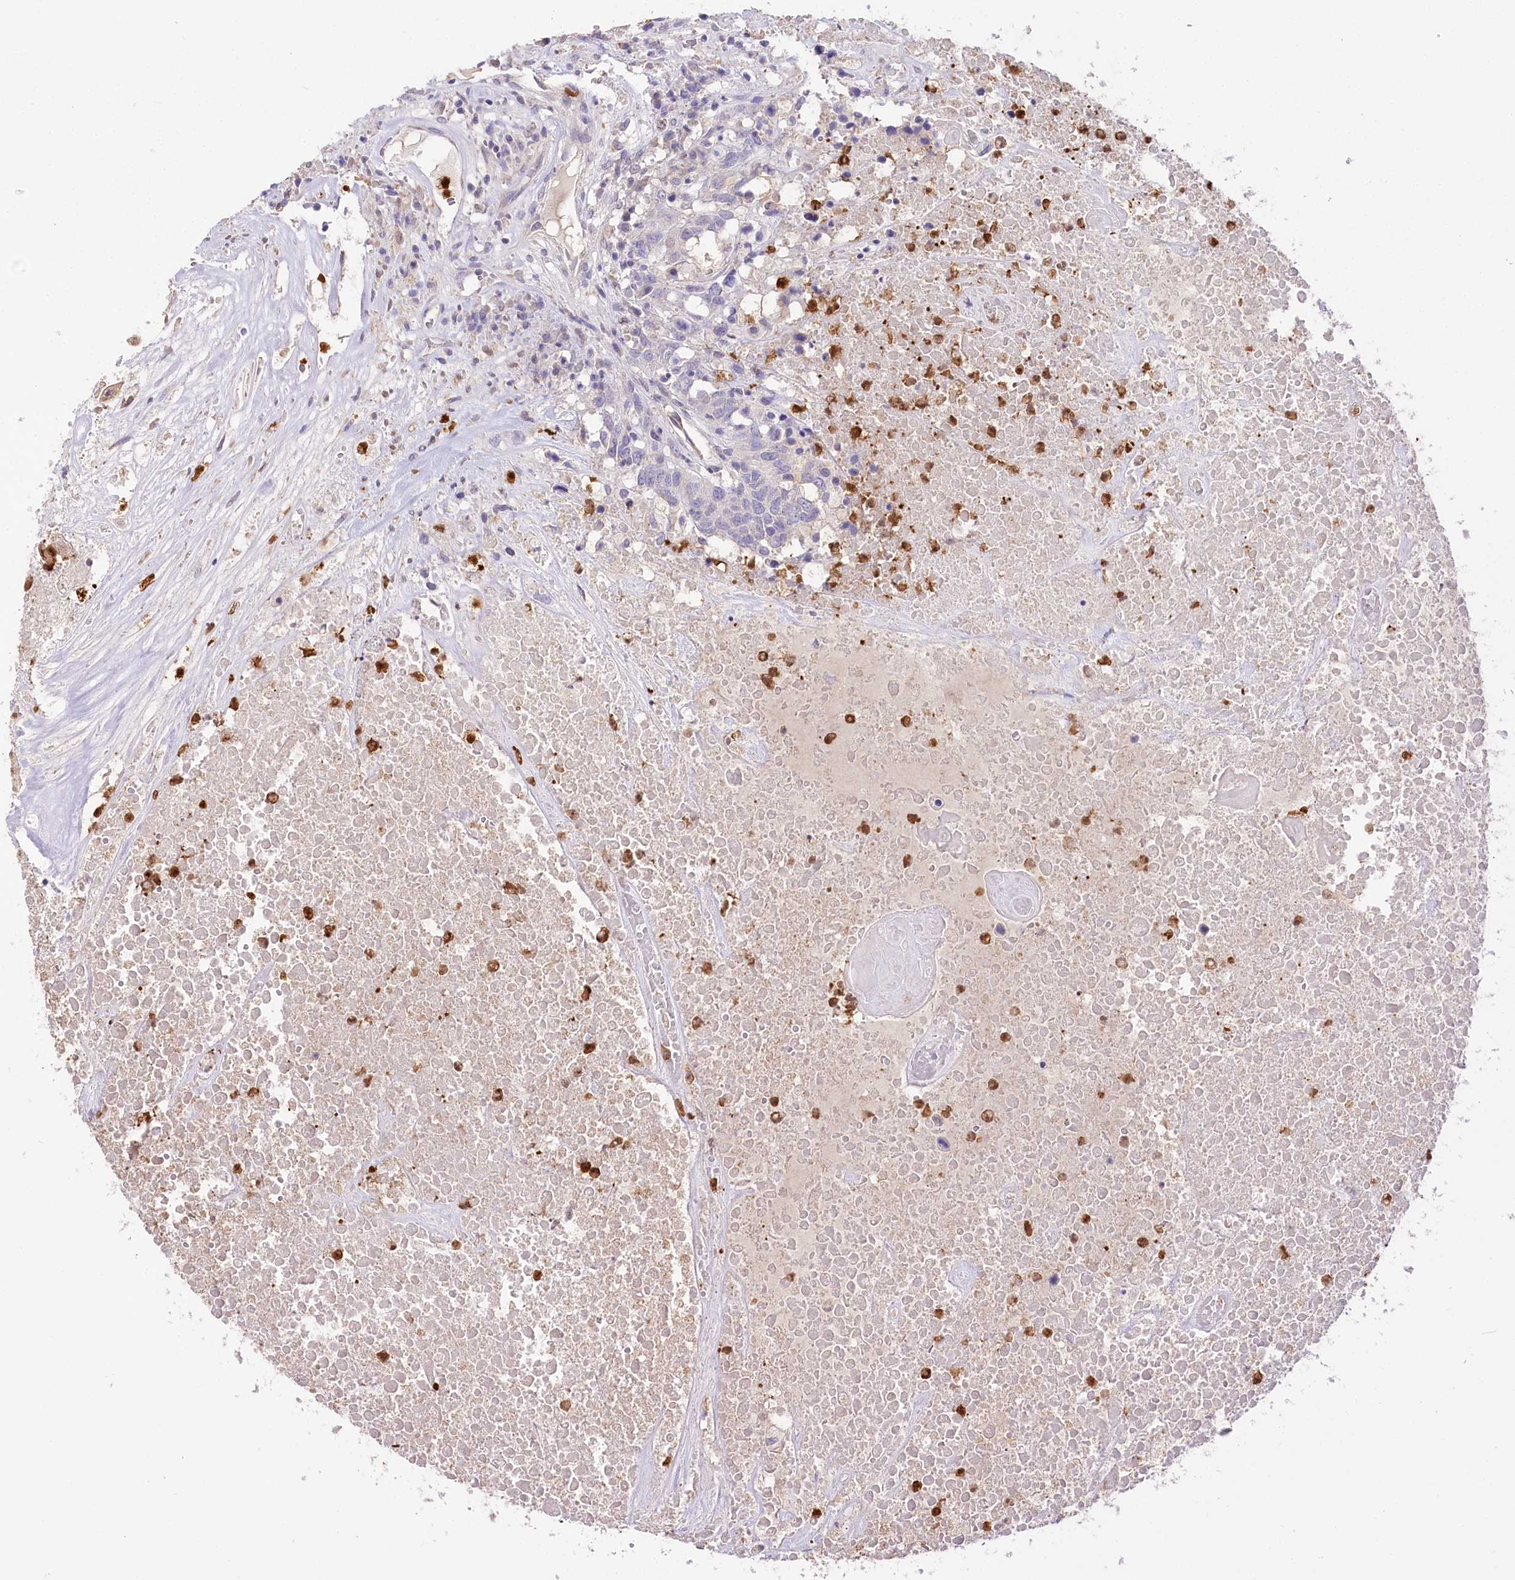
{"staining": {"intensity": "negative", "quantity": "none", "location": "none"}, "tissue": "head and neck cancer", "cell_type": "Tumor cells", "image_type": "cancer", "snomed": [{"axis": "morphology", "description": "Squamous cell carcinoma, NOS"}, {"axis": "topography", "description": "Head-Neck"}], "caption": "Immunohistochemistry of head and neck cancer displays no positivity in tumor cells.", "gene": "DPYD", "patient": {"sex": "male", "age": 66}}